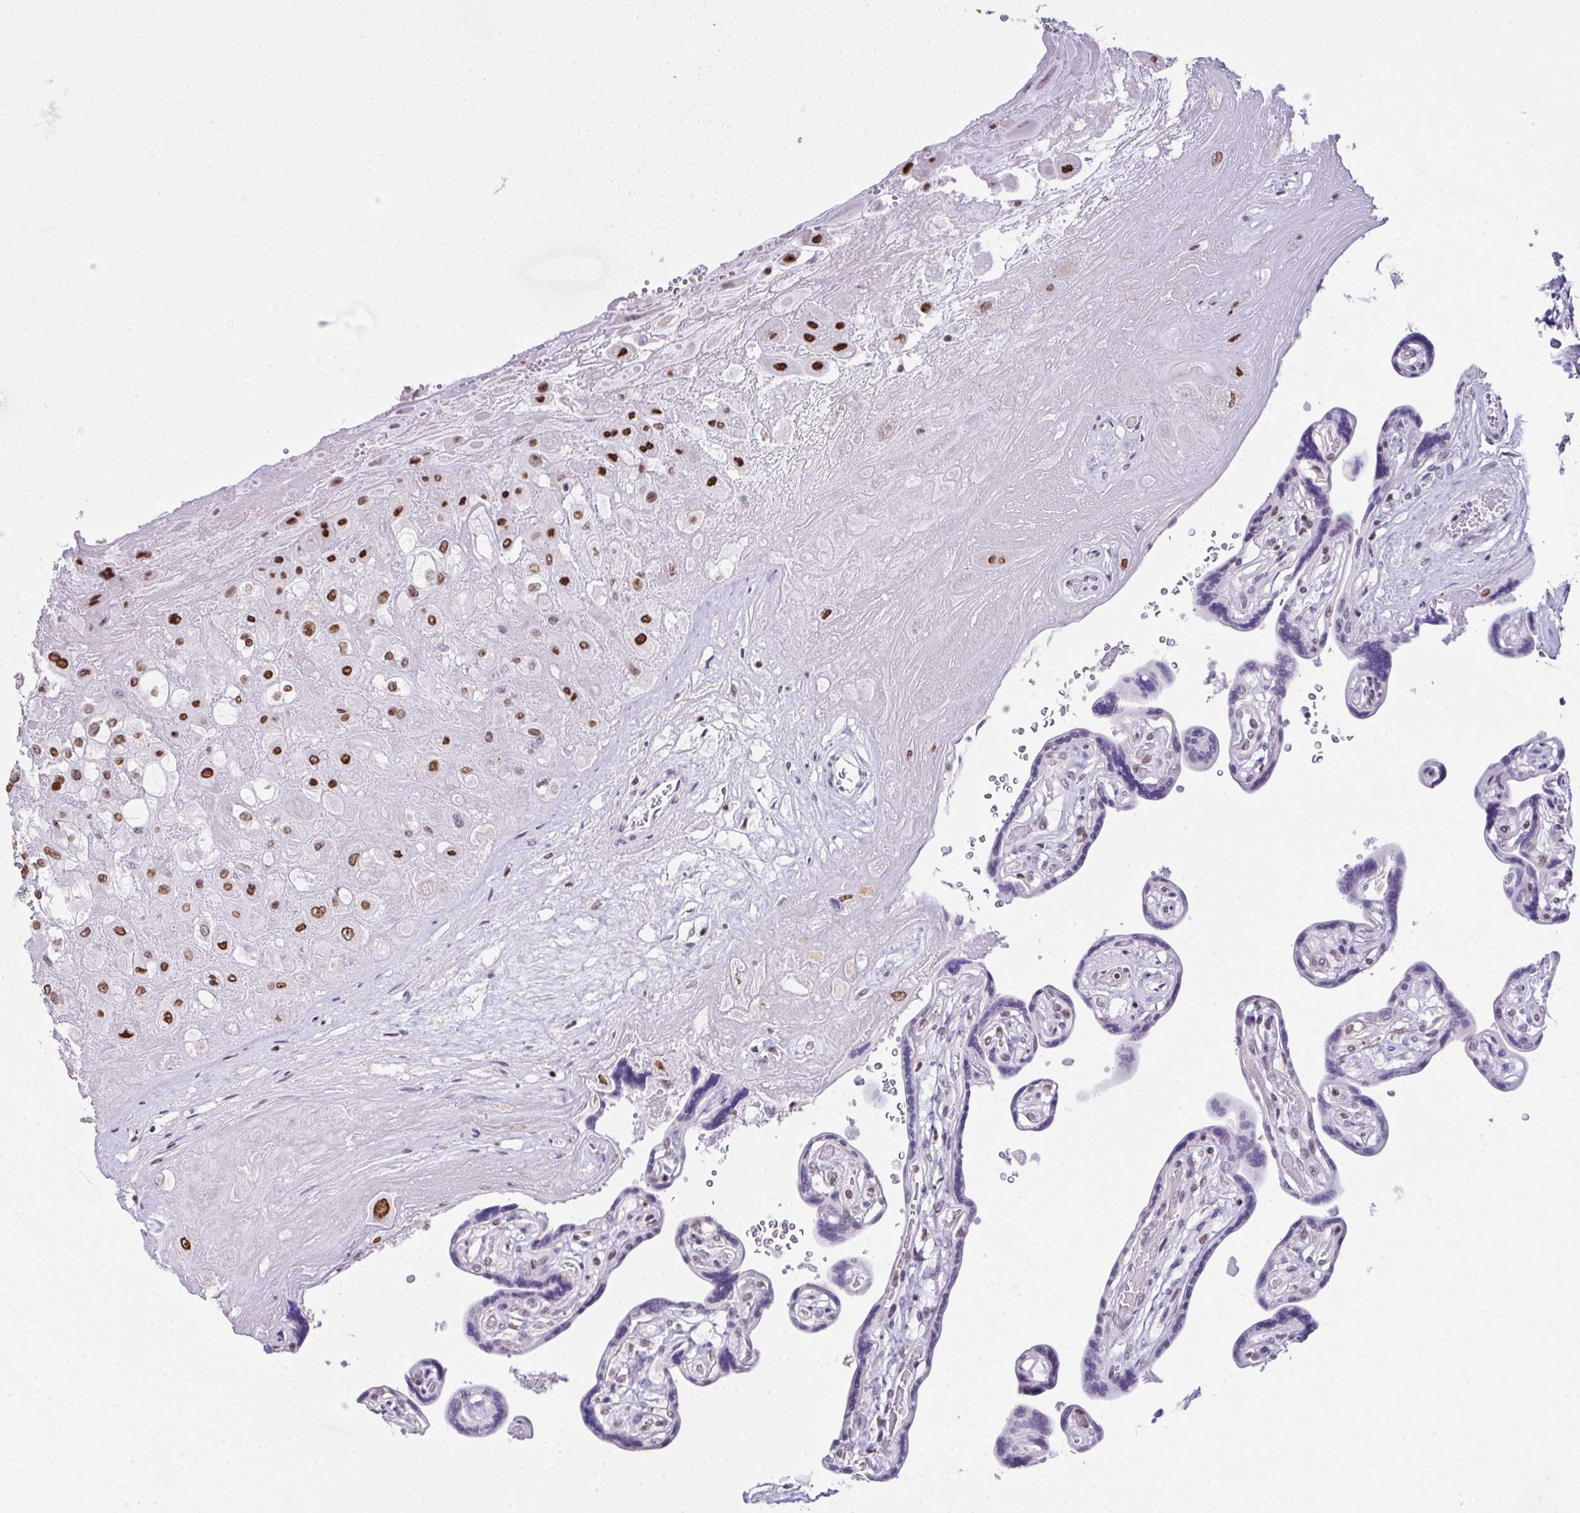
{"staining": {"intensity": "strong", "quantity": "25%-75%", "location": "nuclear"}, "tissue": "placenta", "cell_type": "Decidual cells", "image_type": "normal", "snomed": [{"axis": "morphology", "description": "Normal tissue, NOS"}, {"axis": "topography", "description": "Placenta"}], "caption": "Immunohistochemical staining of unremarkable human placenta shows 25%-75% levels of strong nuclear protein expression in approximately 25%-75% of decidual cells.", "gene": "ZNF800", "patient": {"sex": "female", "age": 32}}